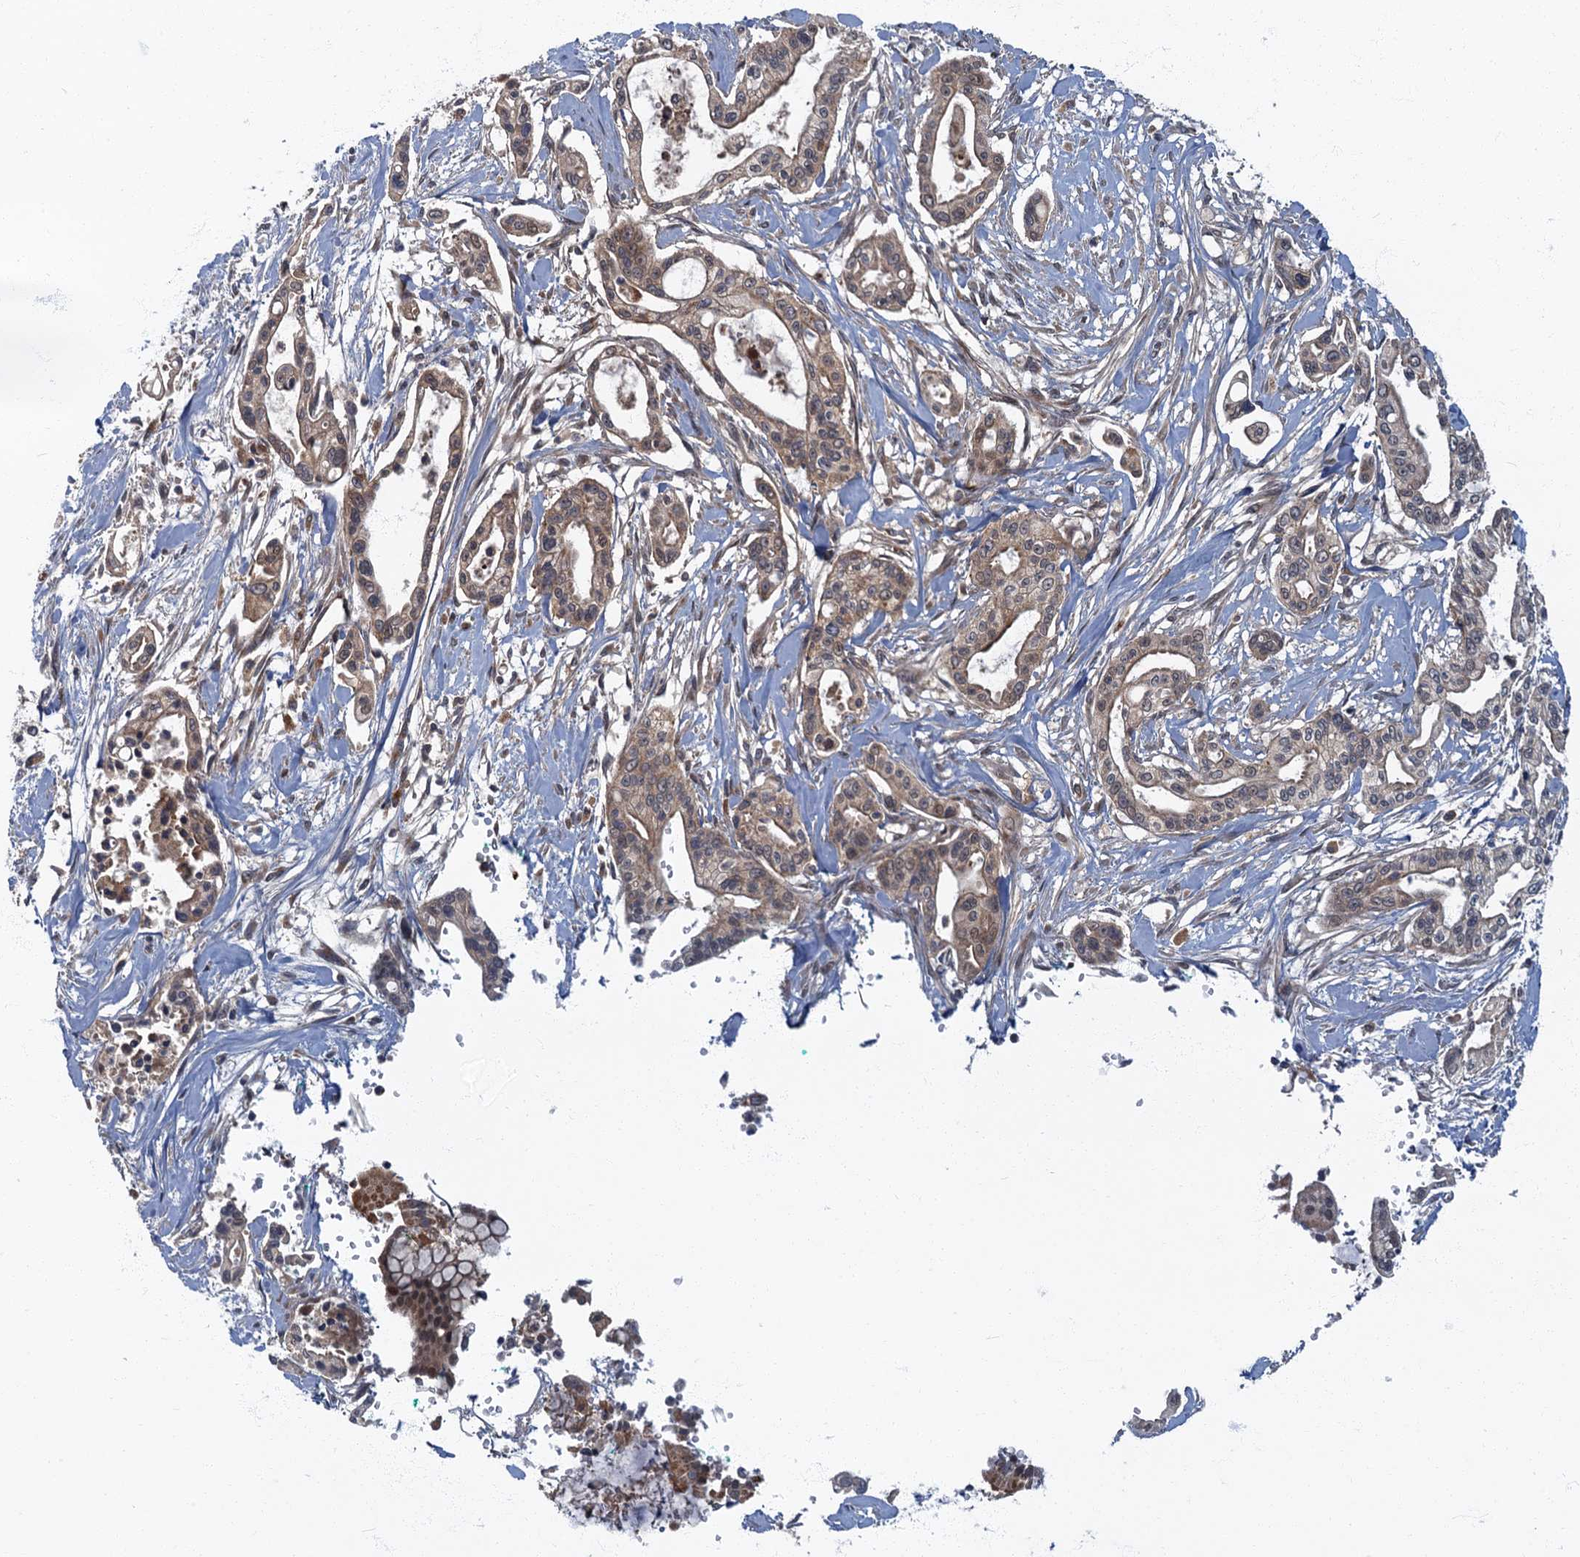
{"staining": {"intensity": "weak", "quantity": ">75%", "location": "cytoplasmic/membranous"}, "tissue": "pancreatic cancer", "cell_type": "Tumor cells", "image_type": "cancer", "snomed": [{"axis": "morphology", "description": "Adenocarcinoma, NOS"}, {"axis": "topography", "description": "Pancreas"}], "caption": "Immunohistochemical staining of pancreatic cancer shows low levels of weak cytoplasmic/membranous positivity in about >75% of tumor cells.", "gene": "SLC11A2", "patient": {"sex": "male", "age": 68}}